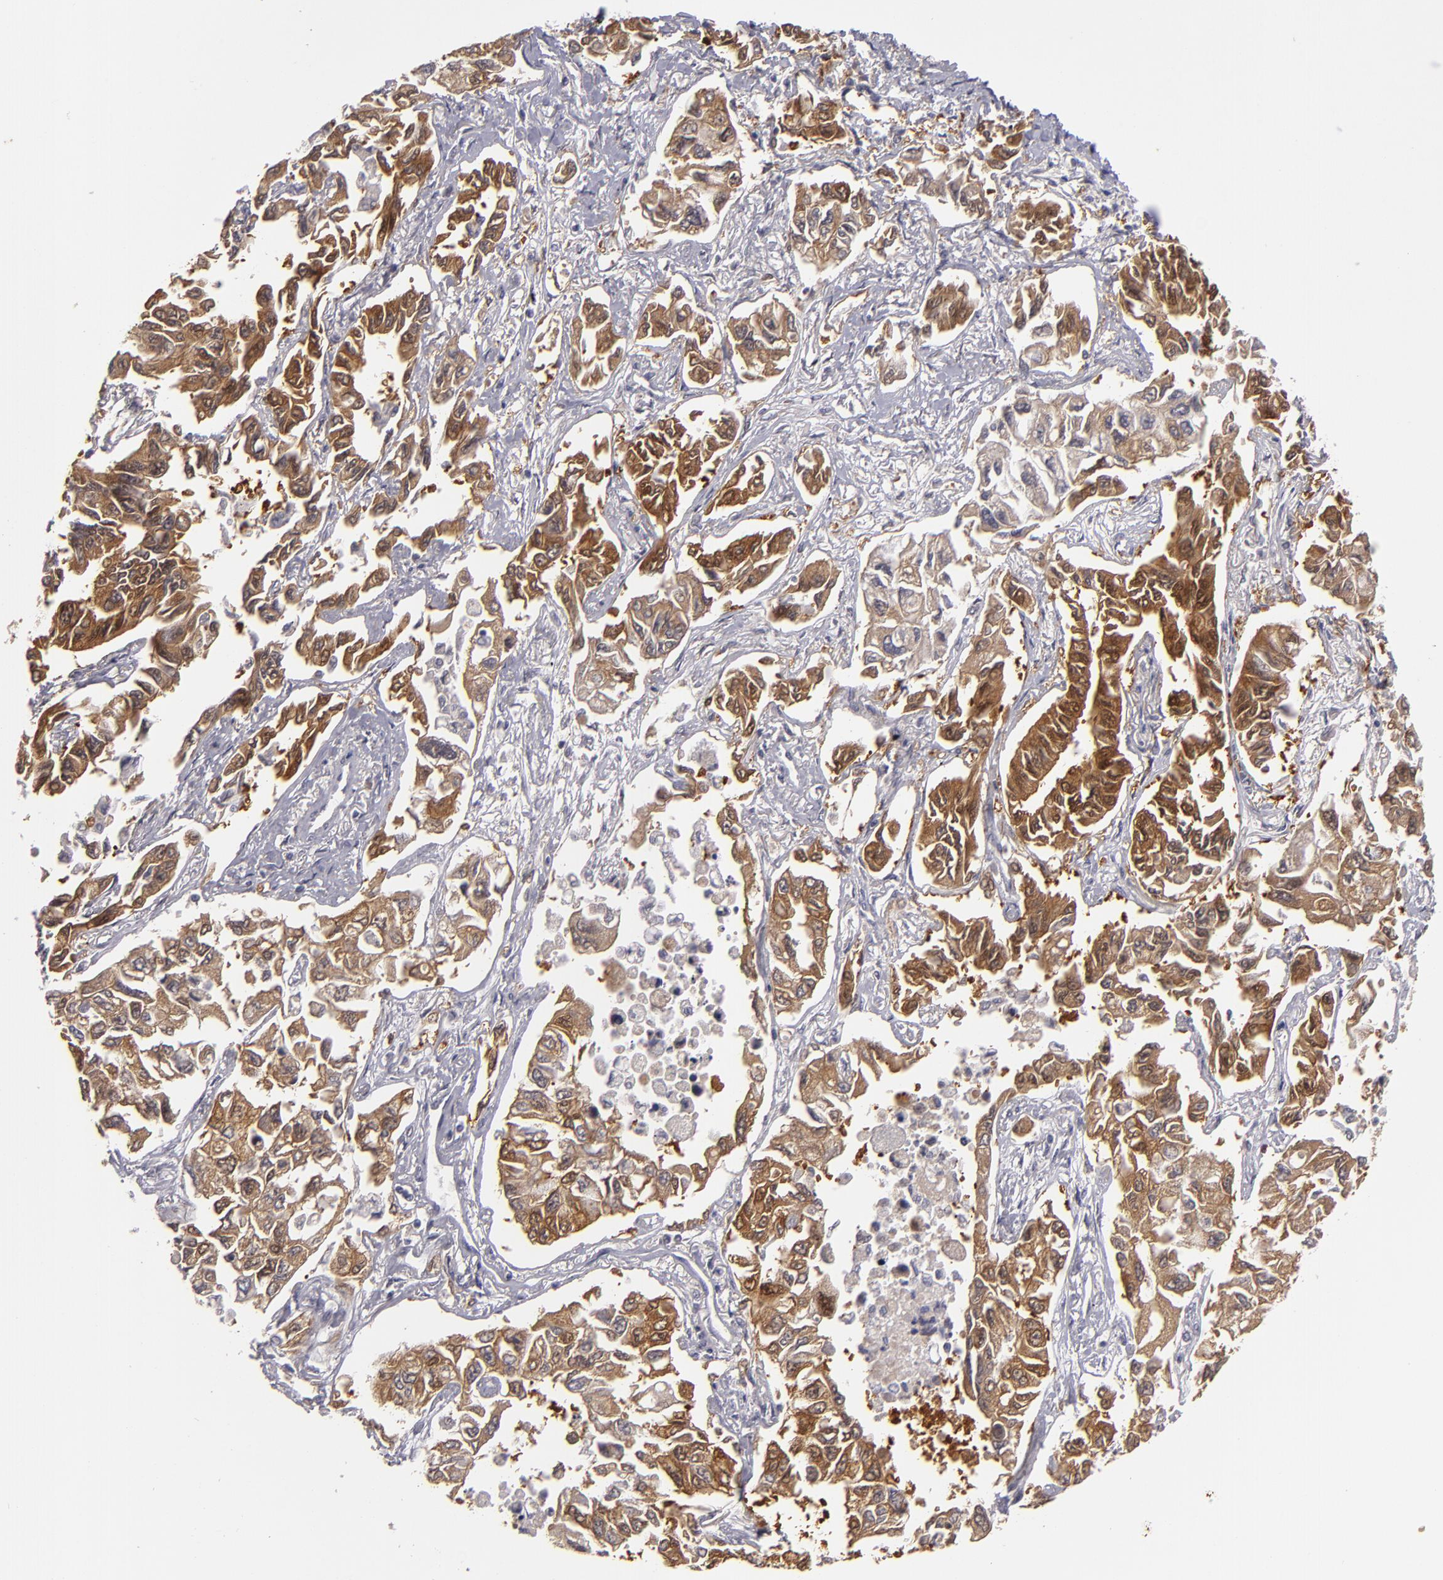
{"staining": {"intensity": "strong", "quantity": ">75%", "location": "cytoplasmic/membranous"}, "tissue": "lung cancer", "cell_type": "Tumor cells", "image_type": "cancer", "snomed": [{"axis": "morphology", "description": "Adenocarcinoma, NOS"}, {"axis": "topography", "description": "Lung"}], "caption": "Protein expression analysis of human adenocarcinoma (lung) reveals strong cytoplasmic/membranous expression in approximately >75% of tumor cells. Immunohistochemistry stains the protein in brown and the nuclei are stained blue.", "gene": "SH2D4A", "patient": {"sex": "male", "age": 64}}